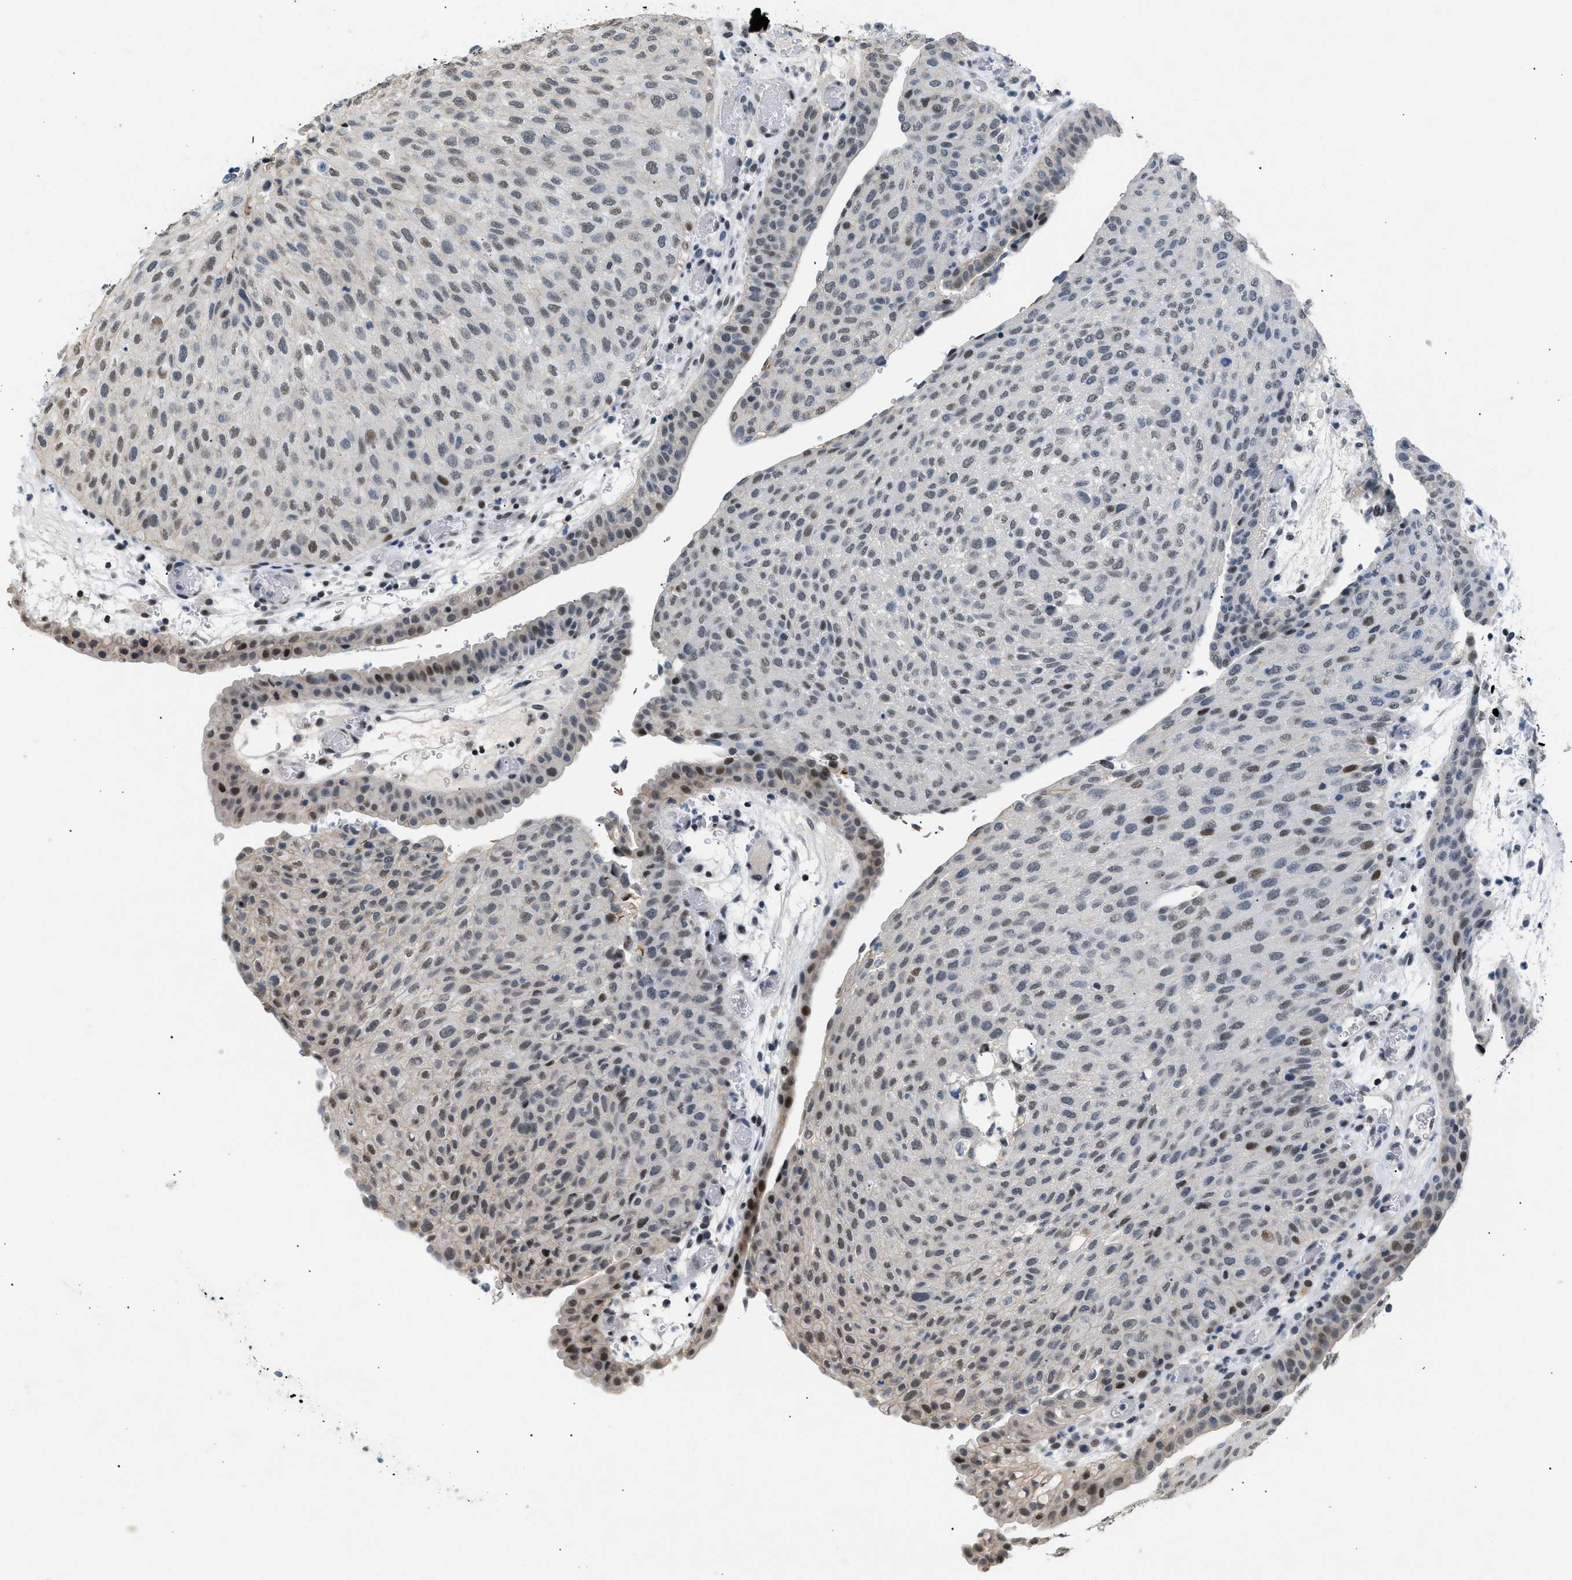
{"staining": {"intensity": "weak", "quantity": "25%-75%", "location": "nuclear"}, "tissue": "urothelial cancer", "cell_type": "Tumor cells", "image_type": "cancer", "snomed": [{"axis": "morphology", "description": "Urothelial carcinoma, Low grade"}, {"axis": "morphology", "description": "Urothelial carcinoma, High grade"}, {"axis": "topography", "description": "Urinary bladder"}], "caption": "Urothelial carcinoma (high-grade) was stained to show a protein in brown. There is low levels of weak nuclear positivity in about 25%-75% of tumor cells.", "gene": "KCNC3", "patient": {"sex": "male", "age": 35}}